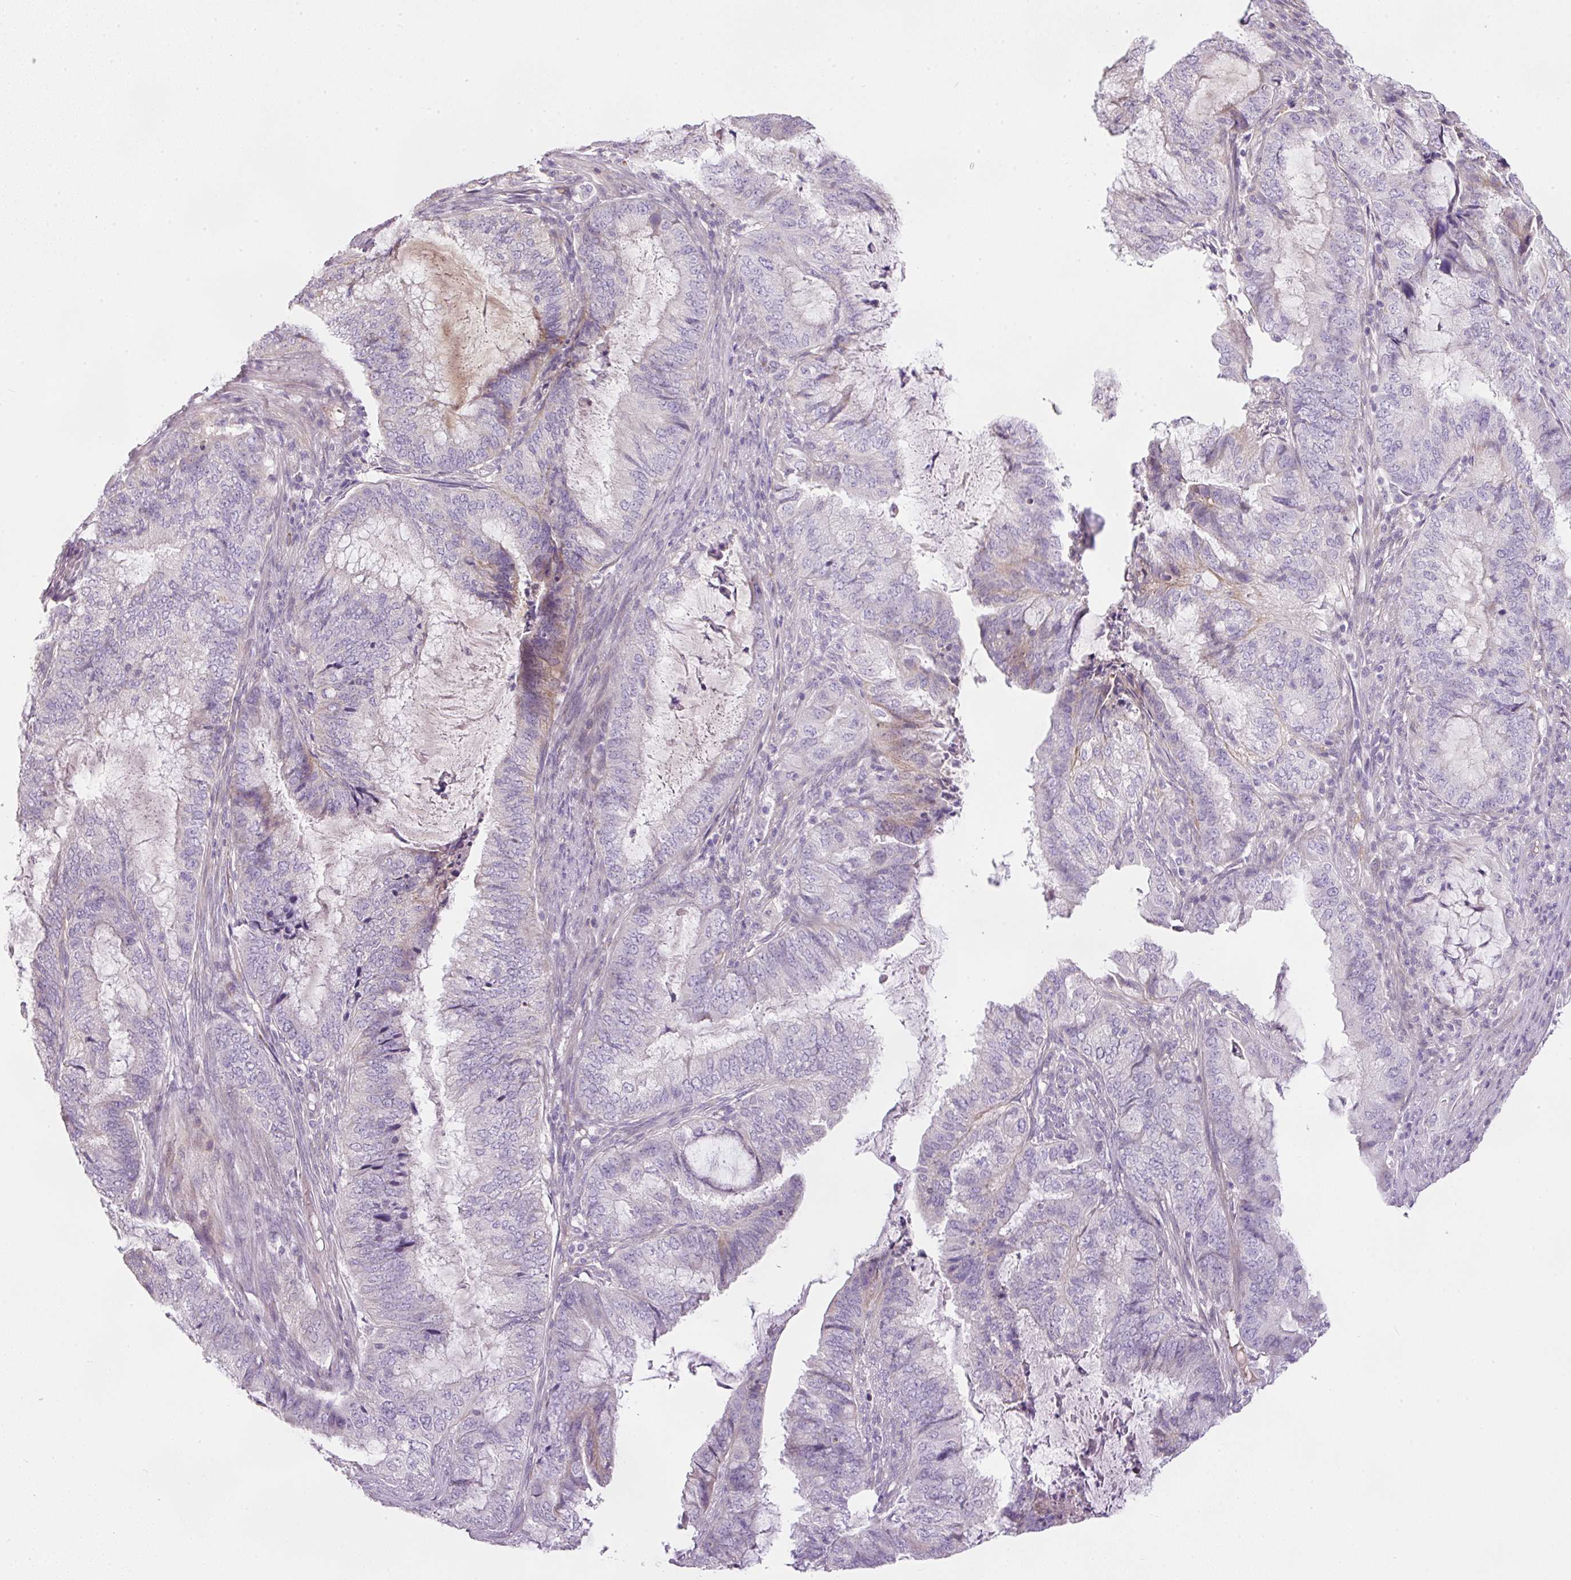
{"staining": {"intensity": "negative", "quantity": "none", "location": "none"}, "tissue": "endometrial cancer", "cell_type": "Tumor cells", "image_type": "cancer", "snomed": [{"axis": "morphology", "description": "Adenocarcinoma, NOS"}, {"axis": "topography", "description": "Endometrium"}], "caption": "The photomicrograph exhibits no significant positivity in tumor cells of adenocarcinoma (endometrial).", "gene": "KPNA5", "patient": {"sex": "female", "age": 51}}